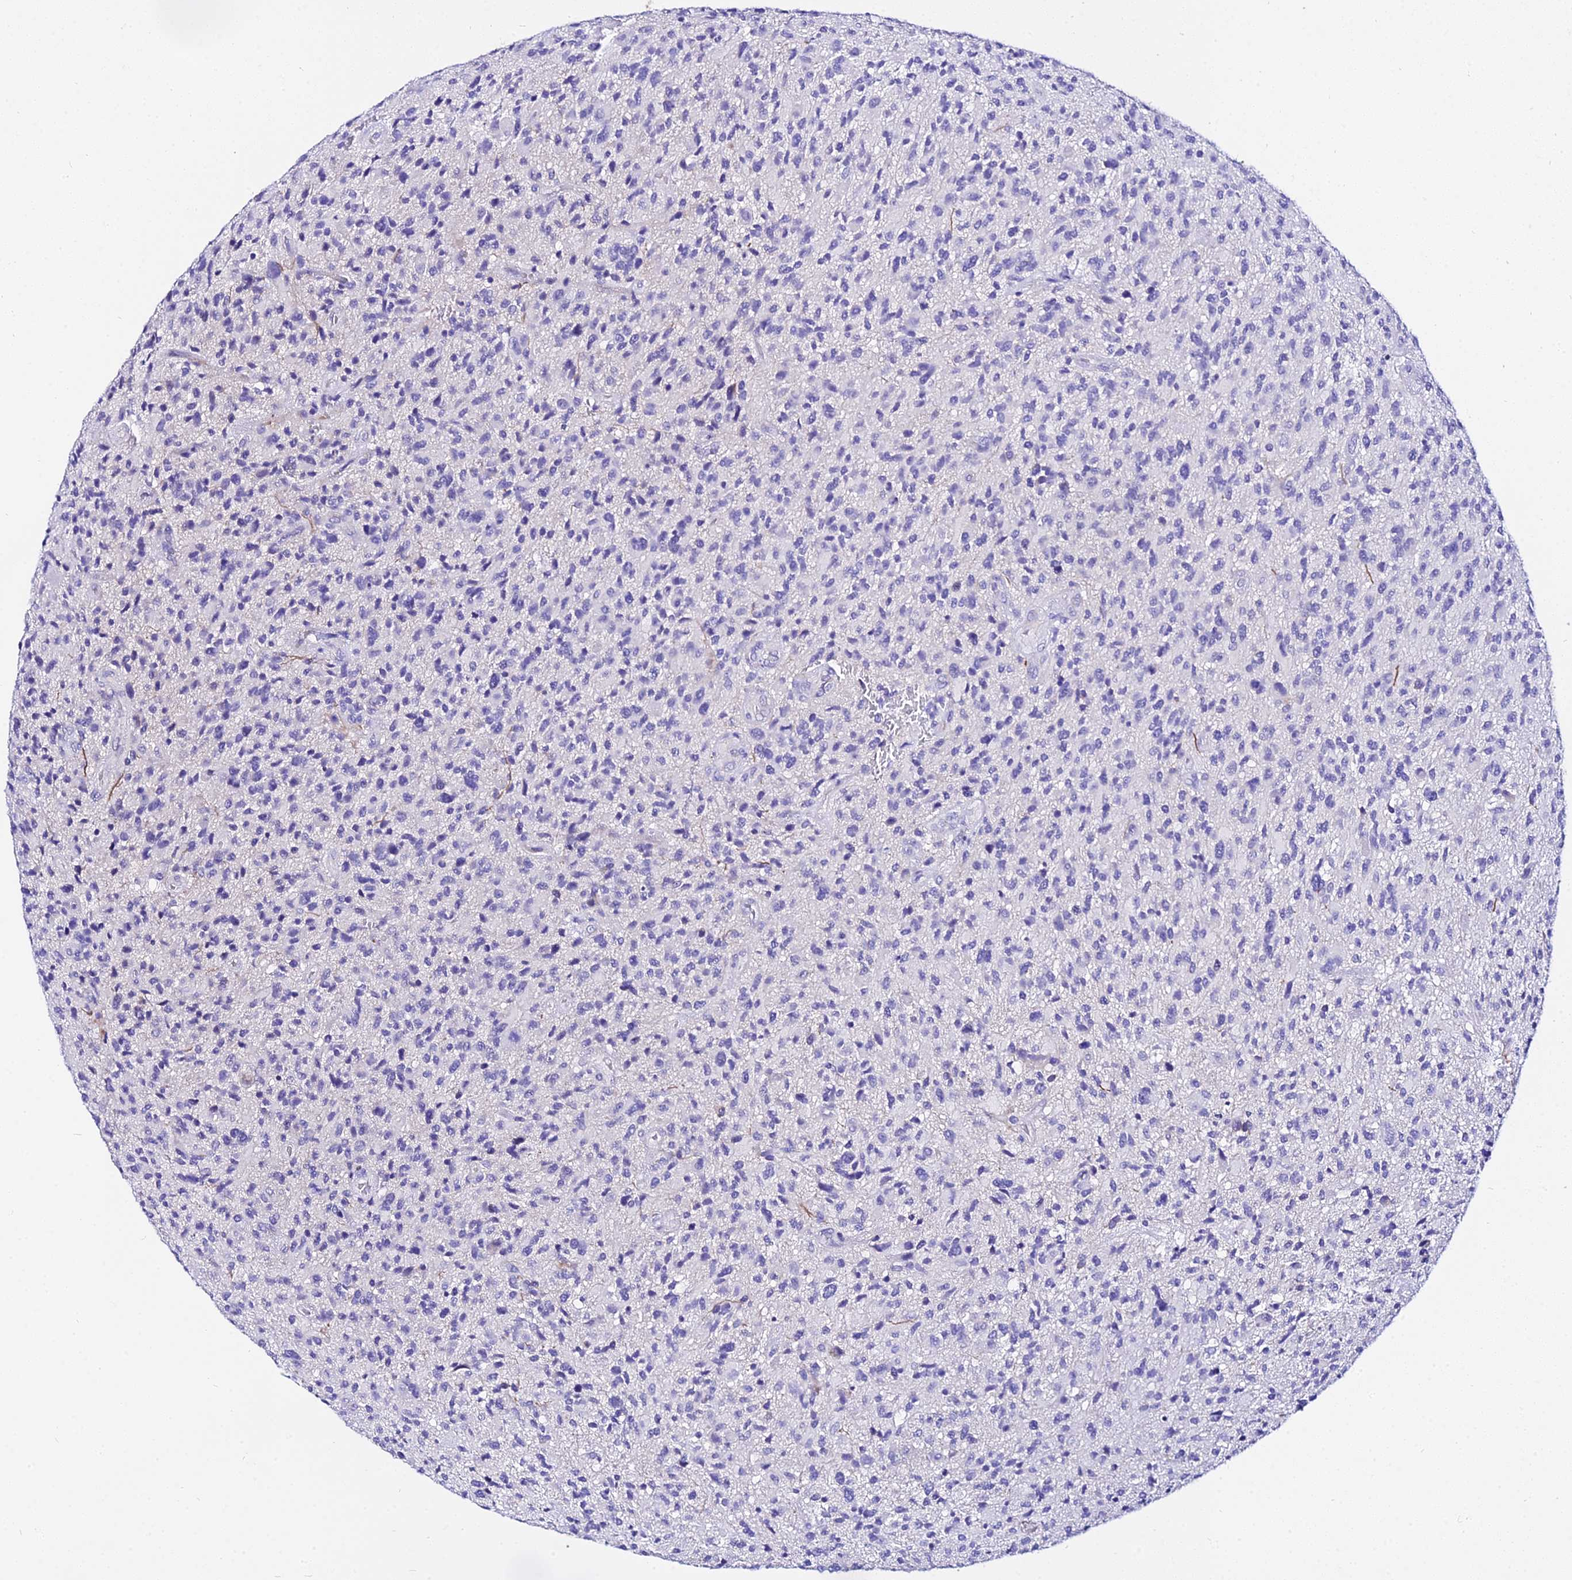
{"staining": {"intensity": "negative", "quantity": "none", "location": "none"}, "tissue": "glioma", "cell_type": "Tumor cells", "image_type": "cancer", "snomed": [{"axis": "morphology", "description": "Glioma, malignant, High grade"}, {"axis": "topography", "description": "Brain"}], "caption": "An image of human high-grade glioma (malignant) is negative for staining in tumor cells. The staining is performed using DAB (3,3'-diaminobenzidine) brown chromogen with nuclei counter-stained in using hematoxylin.", "gene": "DEFB106A", "patient": {"sex": "male", "age": 47}}